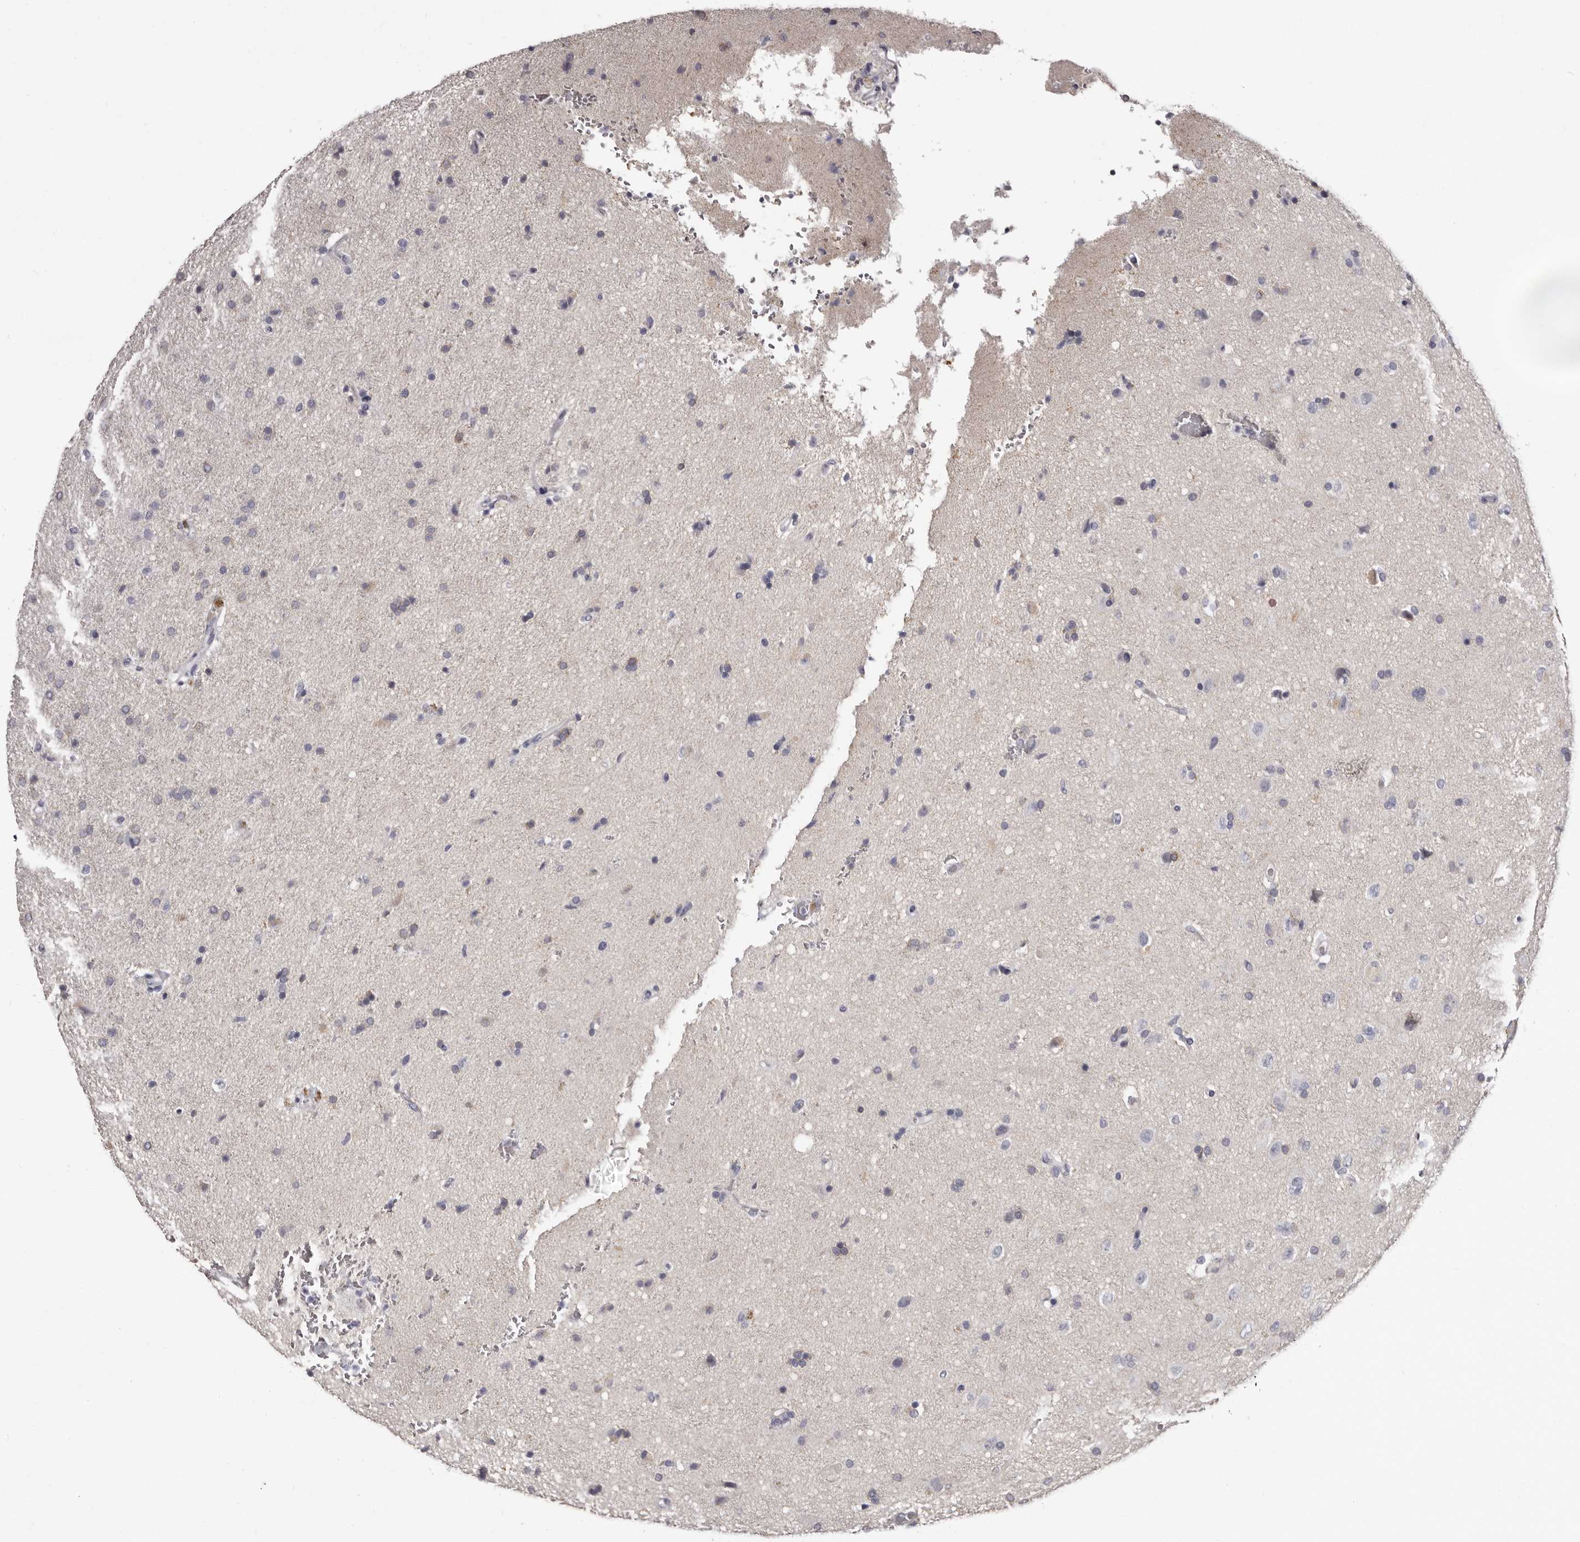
{"staining": {"intensity": "negative", "quantity": "none", "location": "none"}, "tissue": "glioma", "cell_type": "Tumor cells", "image_type": "cancer", "snomed": [{"axis": "morphology", "description": "Glioma, malignant, High grade"}, {"axis": "topography", "description": "Brain"}], "caption": "Histopathology image shows no significant protein staining in tumor cells of glioma.", "gene": "TBC1D22B", "patient": {"sex": "male", "age": 72}}